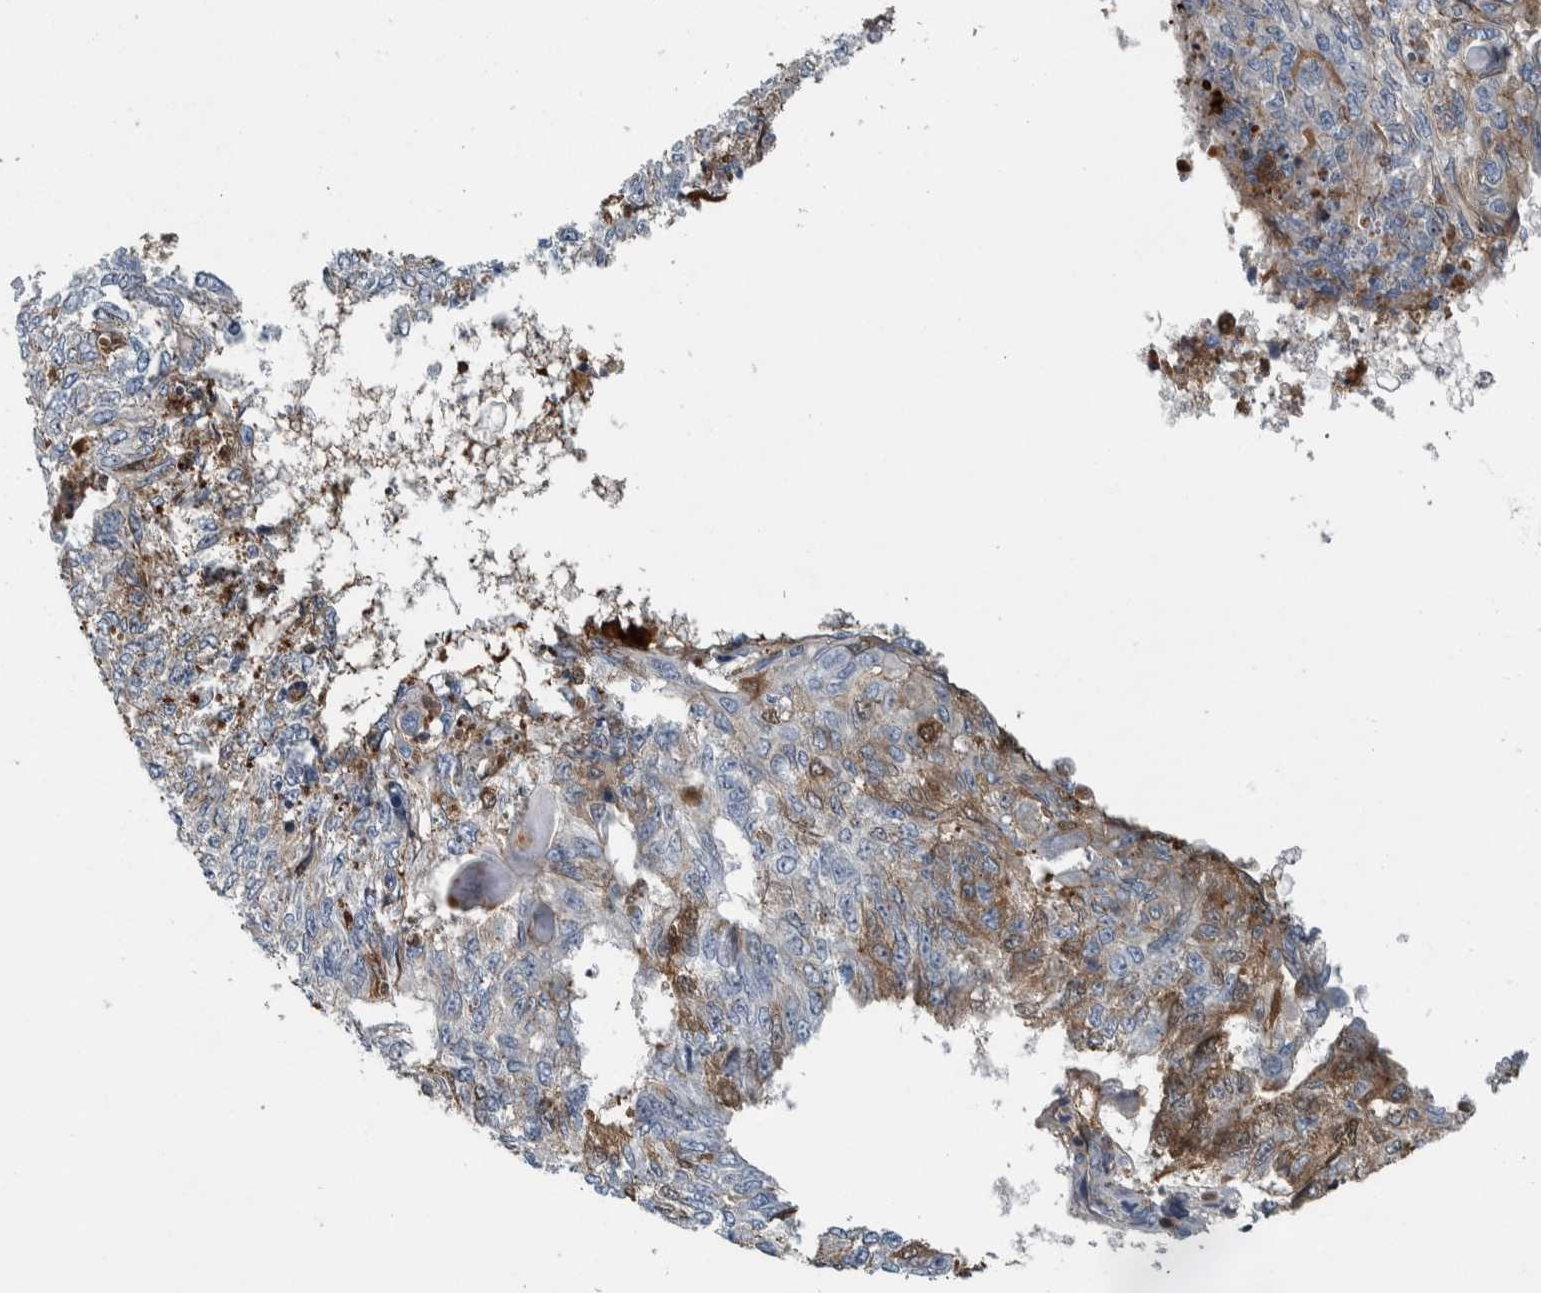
{"staining": {"intensity": "moderate", "quantity": "<25%", "location": "cytoplasmic/membranous"}, "tissue": "endometrial cancer", "cell_type": "Tumor cells", "image_type": "cancer", "snomed": [{"axis": "morphology", "description": "Adenocarcinoma, NOS"}, {"axis": "topography", "description": "Endometrium"}], "caption": "Endometrial adenocarcinoma stained for a protein exhibits moderate cytoplasmic/membranous positivity in tumor cells.", "gene": "SERPINC1", "patient": {"sex": "female", "age": 32}}